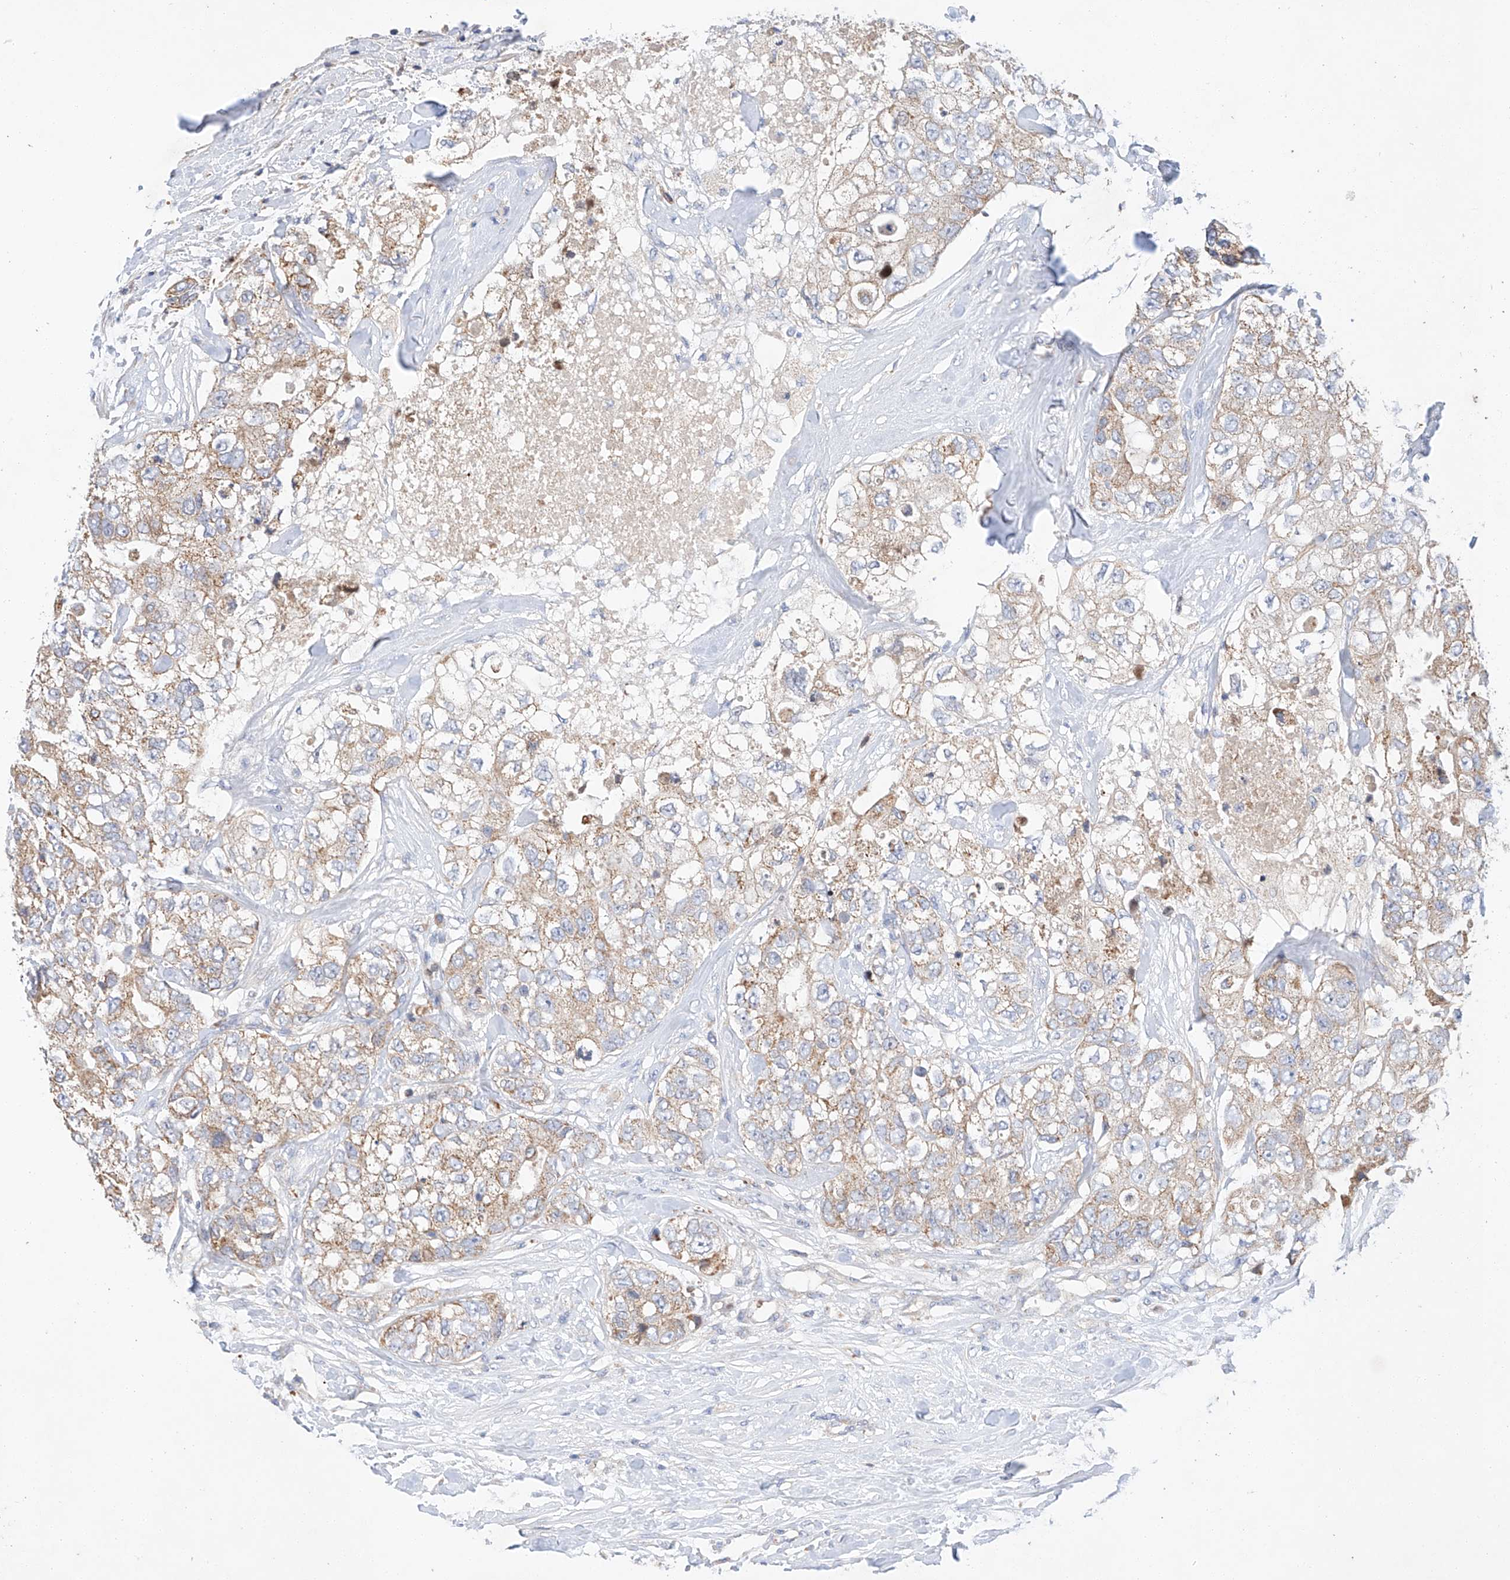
{"staining": {"intensity": "moderate", "quantity": ">75%", "location": "cytoplasmic/membranous"}, "tissue": "breast cancer", "cell_type": "Tumor cells", "image_type": "cancer", "snomed": [{"axis": "morphology", "description": "Duct carcinoma"}, {"axis": "topography", "description": "Breast"}], "caption": "IHC staining of breast cancer (infiltrating ductal carcinoma), which exhibits medium levels of moderate cytoplasmic/membranous expression in approximately >75% of tumor cells indicating moderate cytoplasmic/membranous protein expression. The staining was performed using DAB (3,3'-diaminobenzidine) (brown) for protein detection and nuclei were counterstained in hematoxylin (blue).", "gene": "C6orf118", "patient": {"sex": "female", "age": 62}}